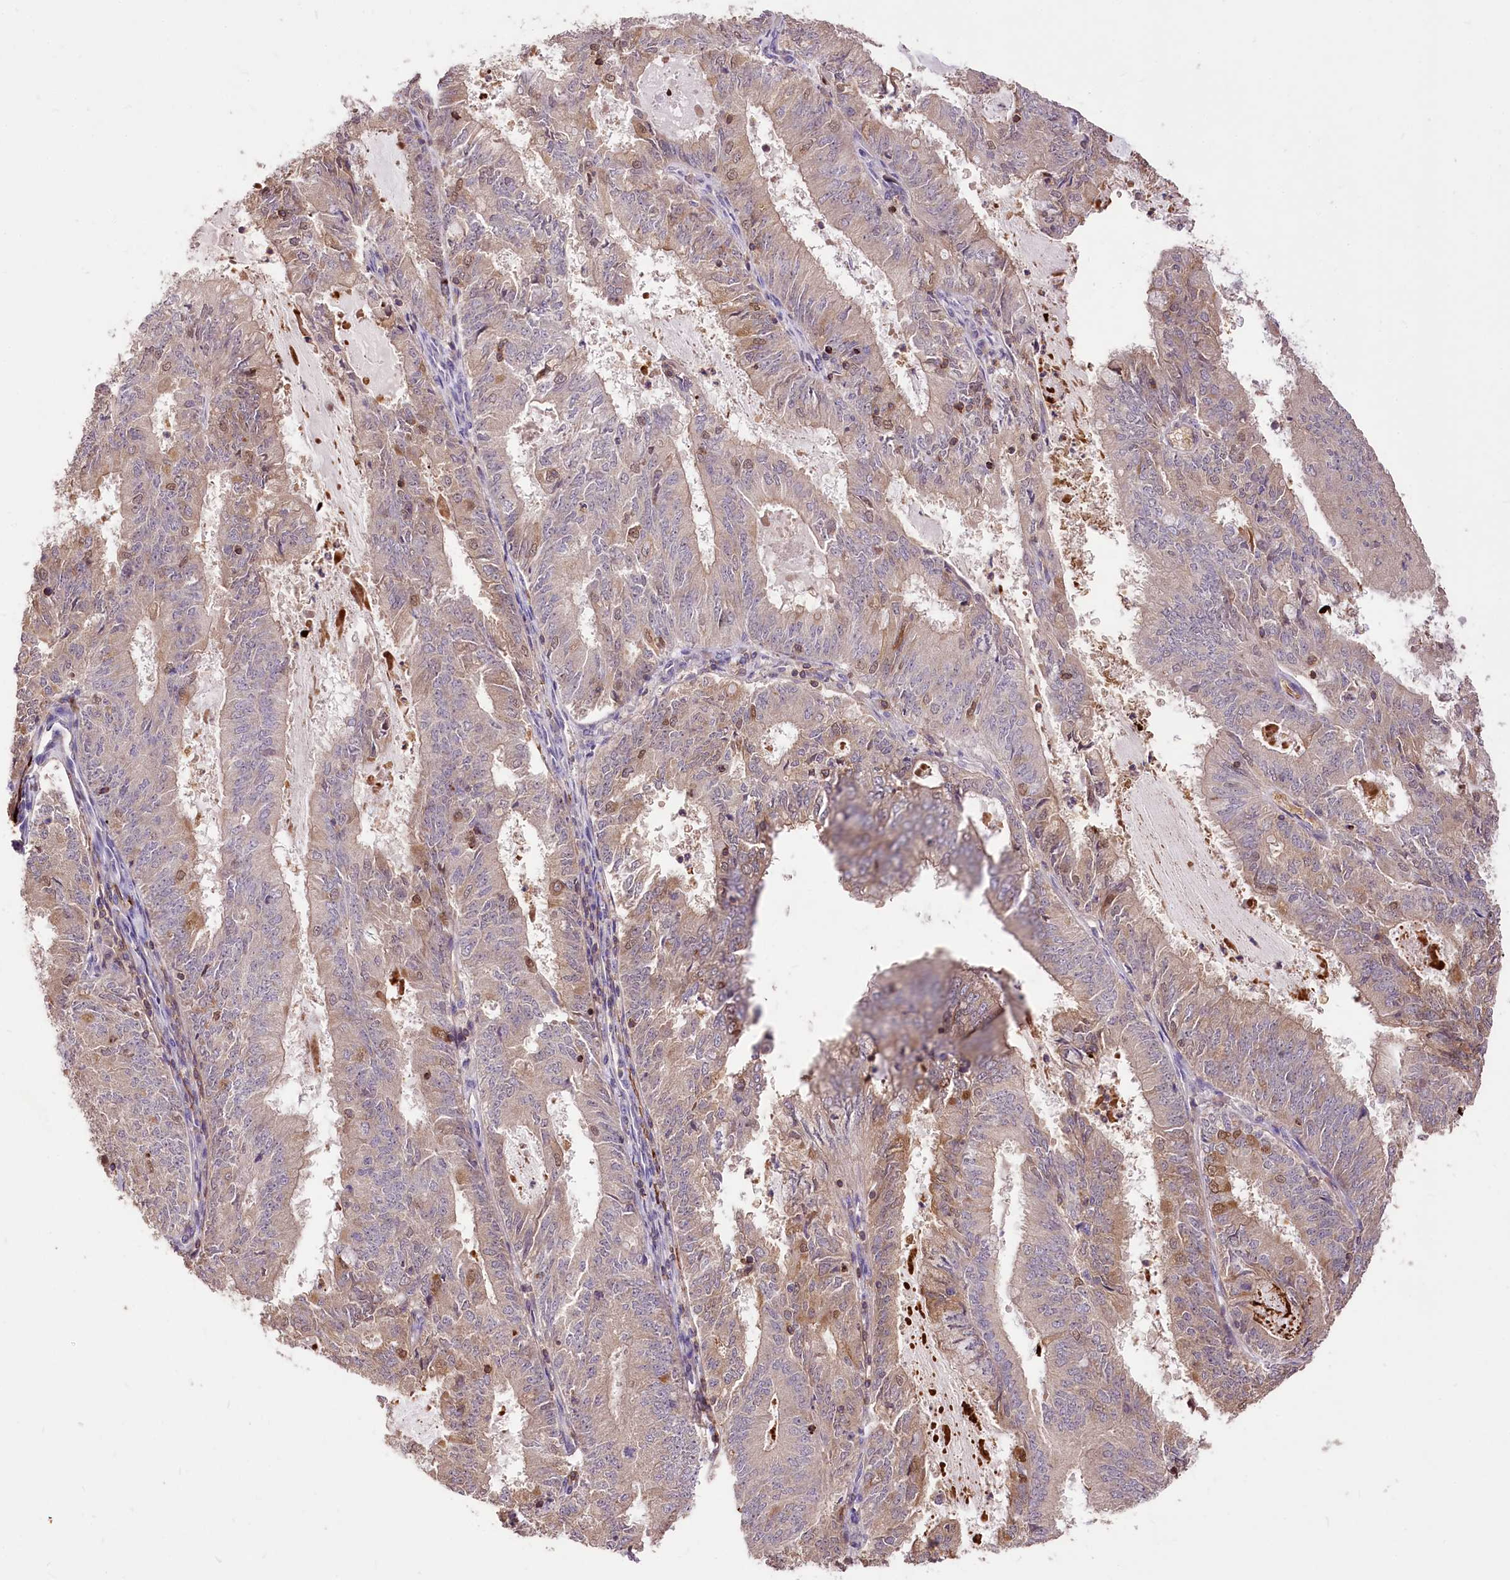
{"staining": {"intensity": "moderate", "quantity": "<25%", "location": "cytoplasmic/membranous,nuclear"}, "tissue": "endometrial cancer", "cell_type": "Tumor cells", "image_type": "cancer", "snomed": [{"axis": "morphology", "description": "Adenocarcinoma, NOS"}, {"axis": "topography", "description": "Endometrium"}], "caption": "Human endometrial adenocarcinoma stained with a protein marker exhibits moderate staining in tumor cells.", "gene": "SERGEF", "patient": {"sex": "female", "age": 57}}